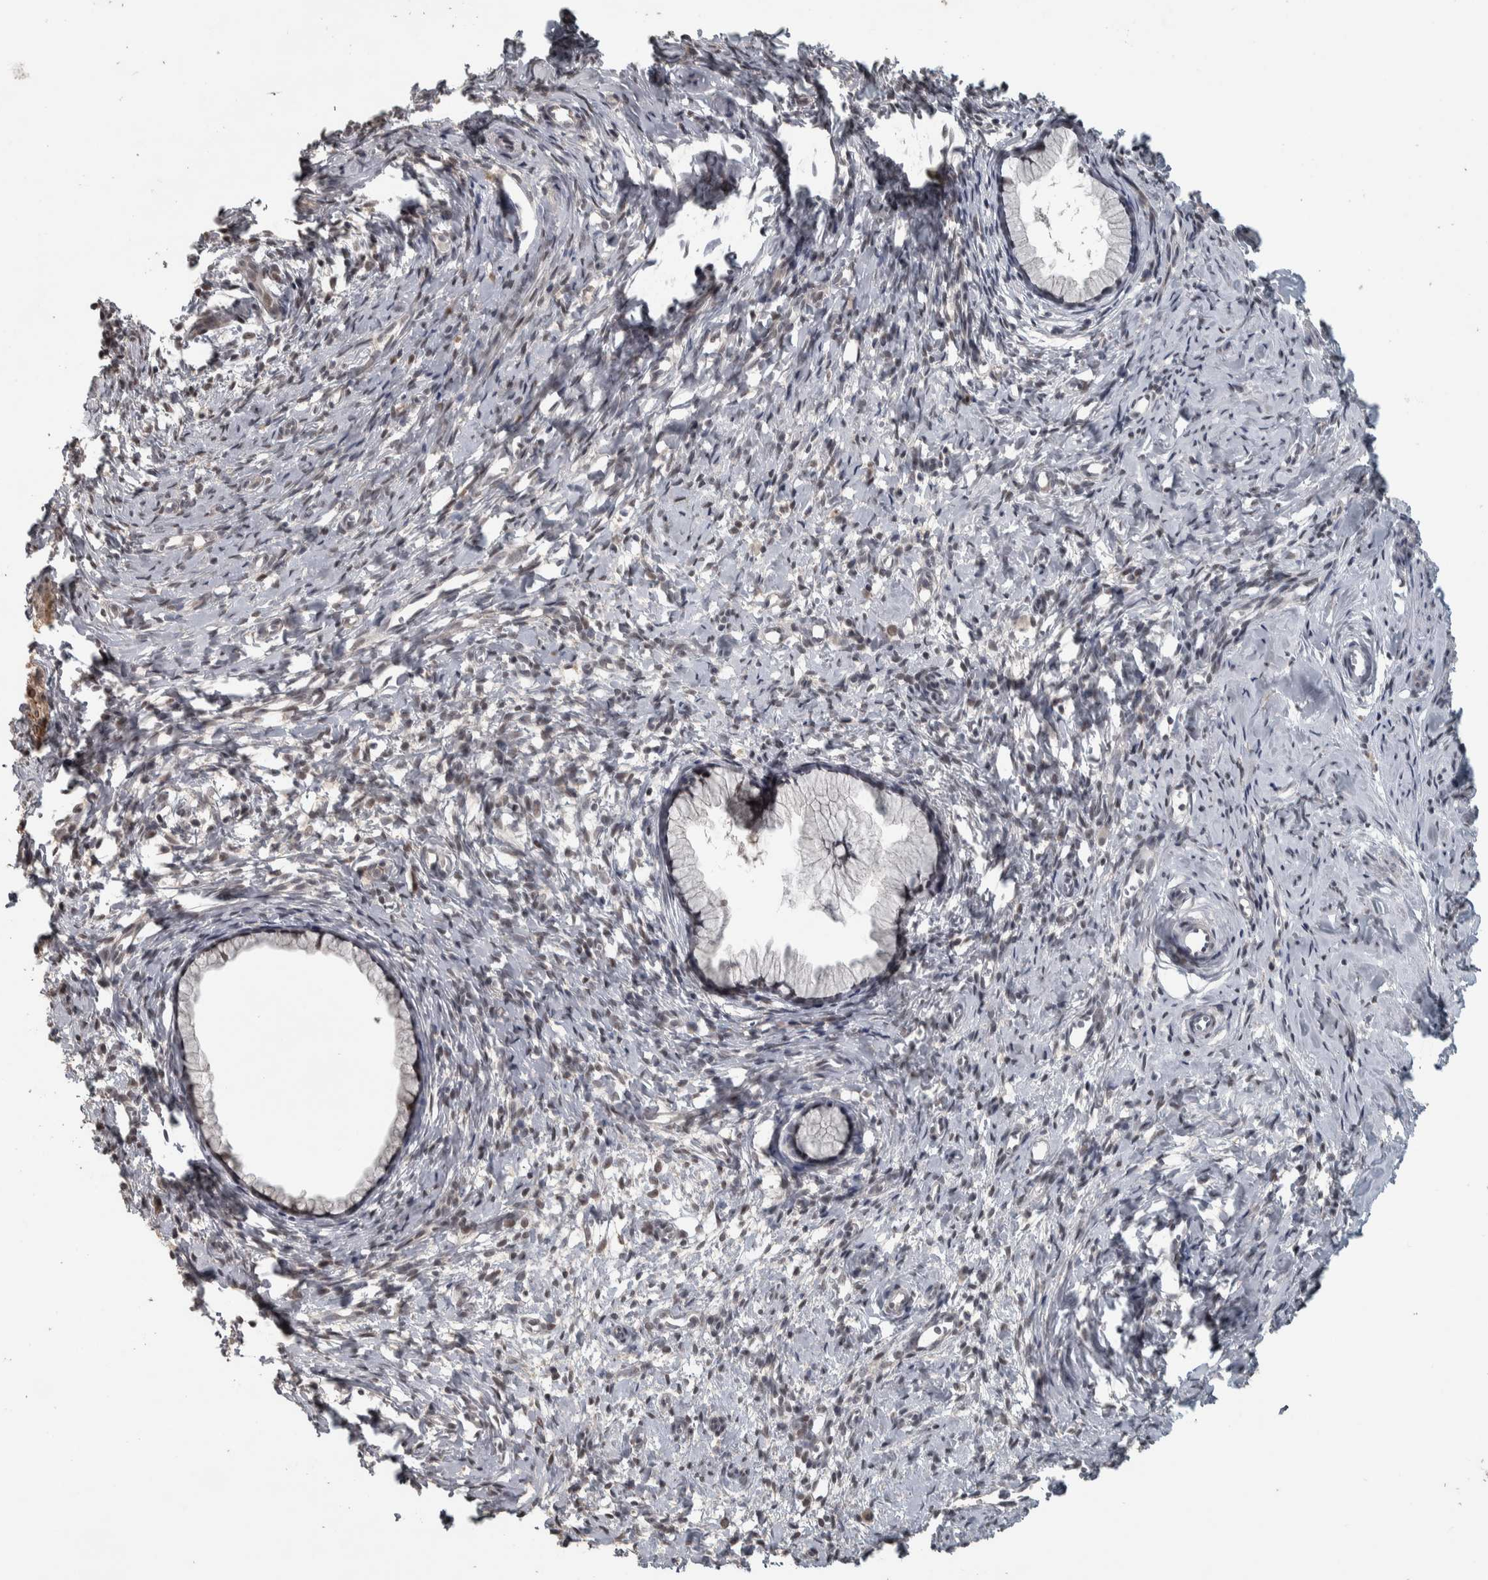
{"staining": {"intensity": "moderate", "quantity": "<25%", "location": "cytoplasmic/membranous"}, "tissue": "cervix", "cell_type": "Glandular cells", "image_type": "normal", "snomed": [{"axis": "morphology", "description": "Normal tissue, NOS"}, {"axis": "topography", "description": "Cervix"}], "caption": "DAB immunohistochemical staining of unremarkable human cervix demonstrates moderate cytoplasmic/membranous protein positivity in approximately <25% of glandular cells.", "gene": "ERAL1", "patient": {"sex": "female", "age": 75}}